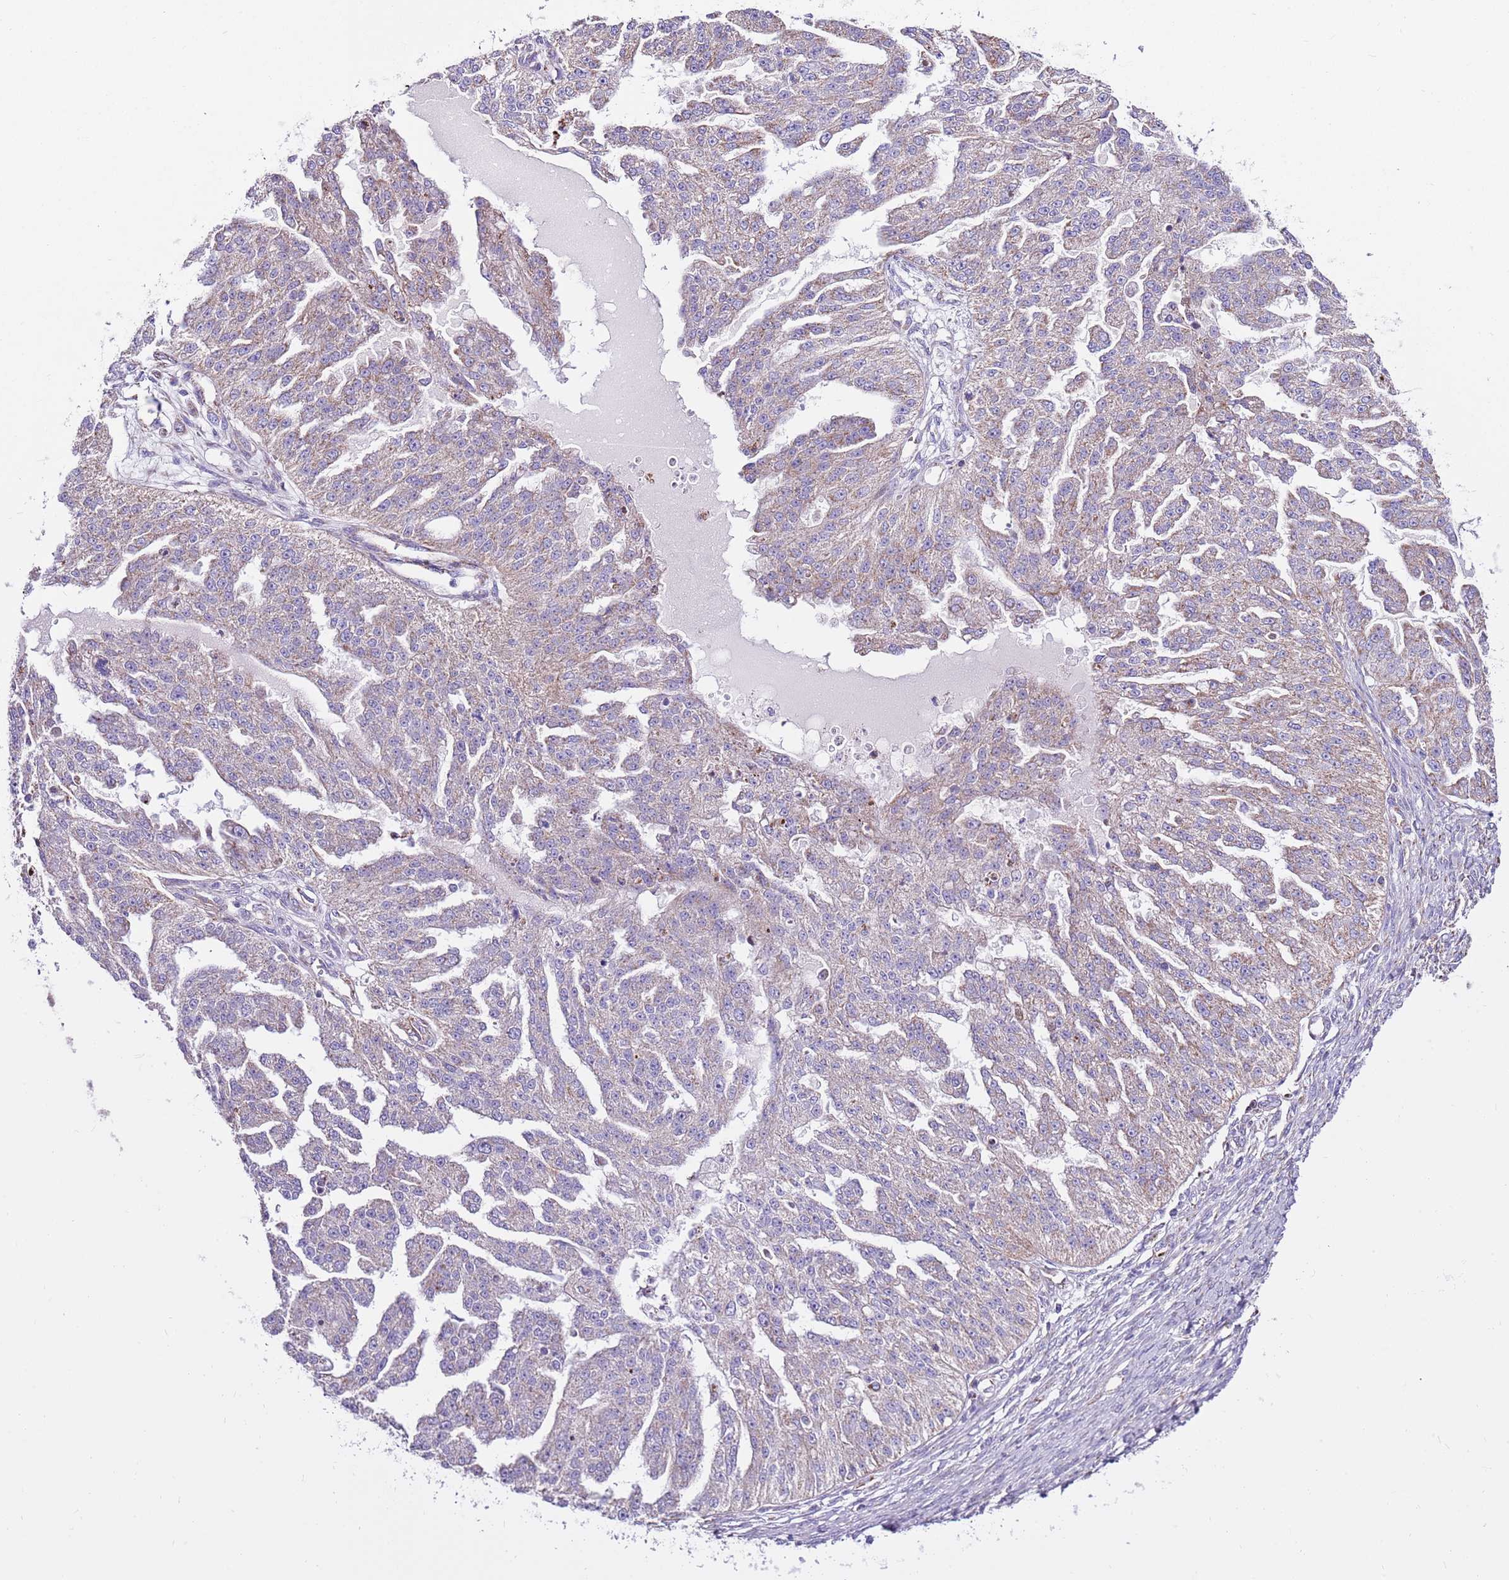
{"staining": {"intensity": "strong", "quantity": "<25%", "location": "cytoplasmic/membranous"}, "tissue": "ovarian cancer", "cell_type": "Tumor cells", "image_type": "cancer", "snomed": [{"axis": "morphology", "description": "Cystadenocarcinoma, serous, NOS"}, {"axis": "topography", "description": "Ovary"}], "caption": "IHC micrograph of neoplastic tissue: ovarian cancer stained using IHC exhibits medium levels of strong protein expression localized specifically in the cytoplasmic/membranous of tumor cells, appearing as a cytoplasmic/membranous brown color.", "gene": "HECTD4", "patient": {"sex": "female", "age": 58}}